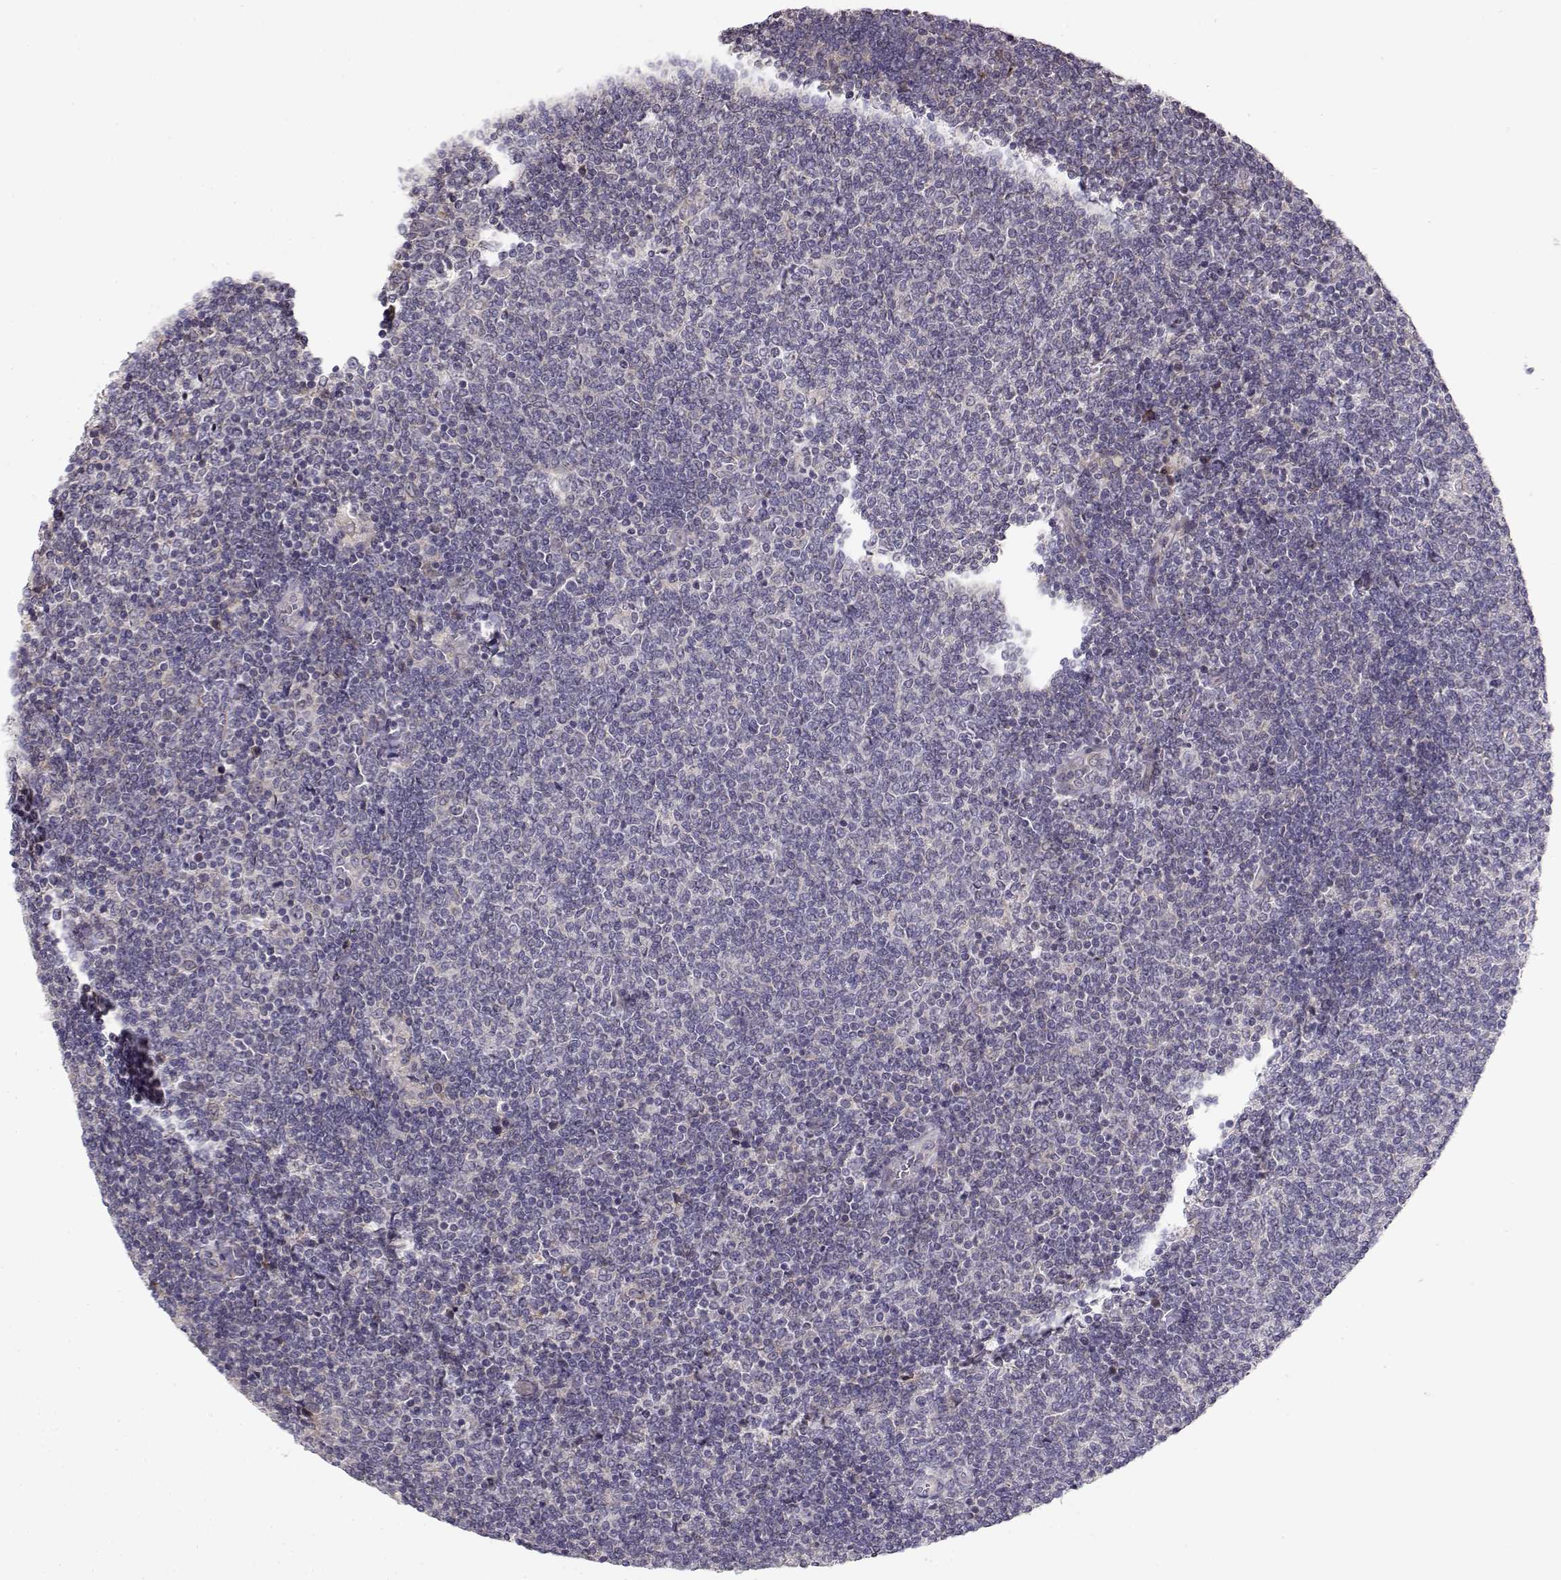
{"staining": {"intensity": "negative", "quantity": "none", "location": "none"}, "tissue": "lymphoma", "cell_type": "Tumor cells", "image_type": "cancer", "snomed": [{"axis": "morphology", "description": "Malignant lymphoma, non-Hodgkin's type, Low grade"}, {"axis": "topography", "description": "Lymph node"}], "caption": "High power microscopy image of an immunohistochemistry histopathology image of lymphoma, revealing no significant expression in tumor cells.", "gene": "ENTPD8", "patient": {"sex": "male", "age": 52}}